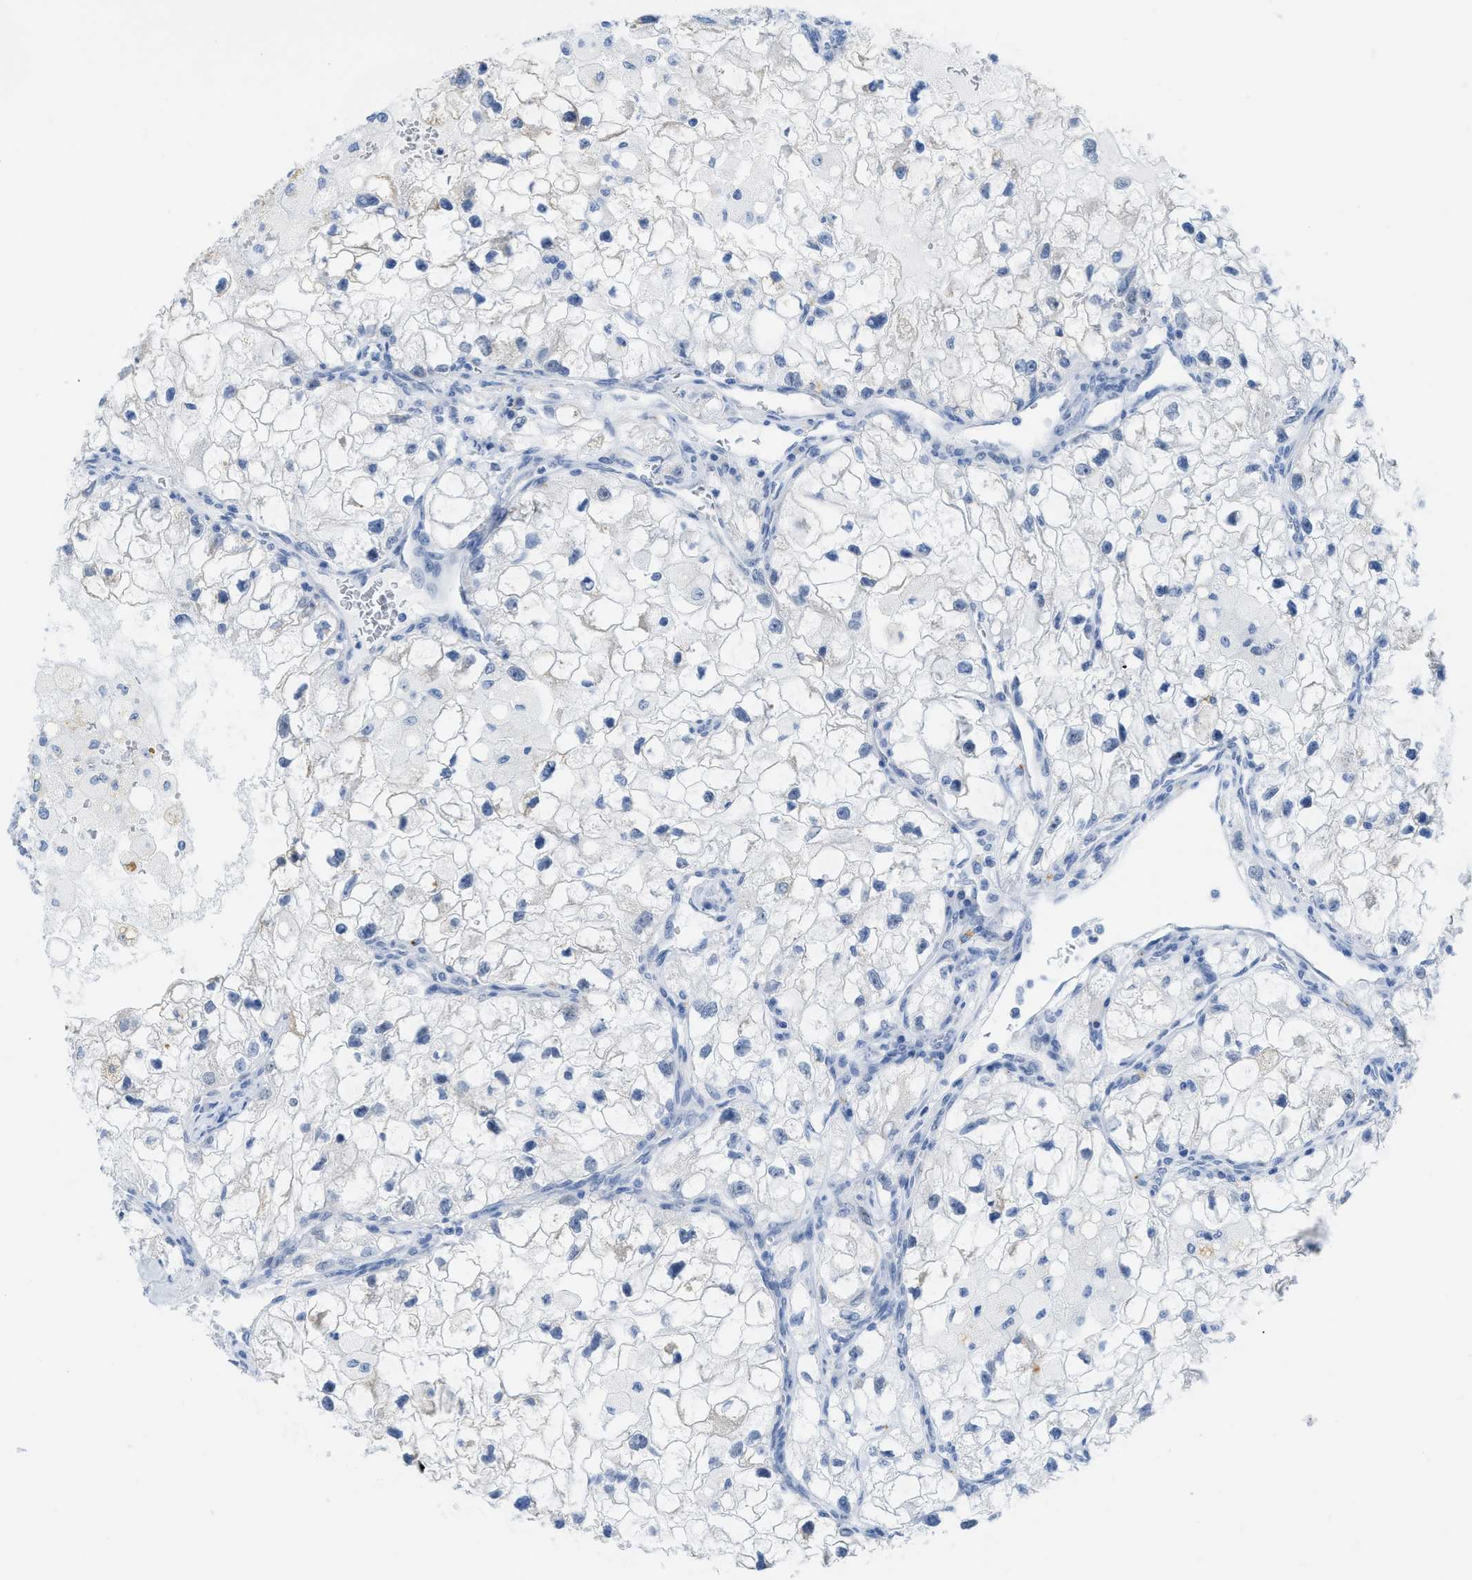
{"staining": {"intensity": "negative", "quantity": "none", "location": "none"}, "tissue": "renal cancer", "cell_type": "Tumor cells", "image_type": "cancer", "snomed": [{"axis": "morphology", "description": "Adenocarcinoma, NOS"}, {"axis": "topography", "description": "Kidney"}], "caption": "Micrograph shows no protein positivity in tumor cells of adenocarcinoma (renal) tissue.", "gene": "WDR4", "patient": {"sex": "female", "age": 70}}